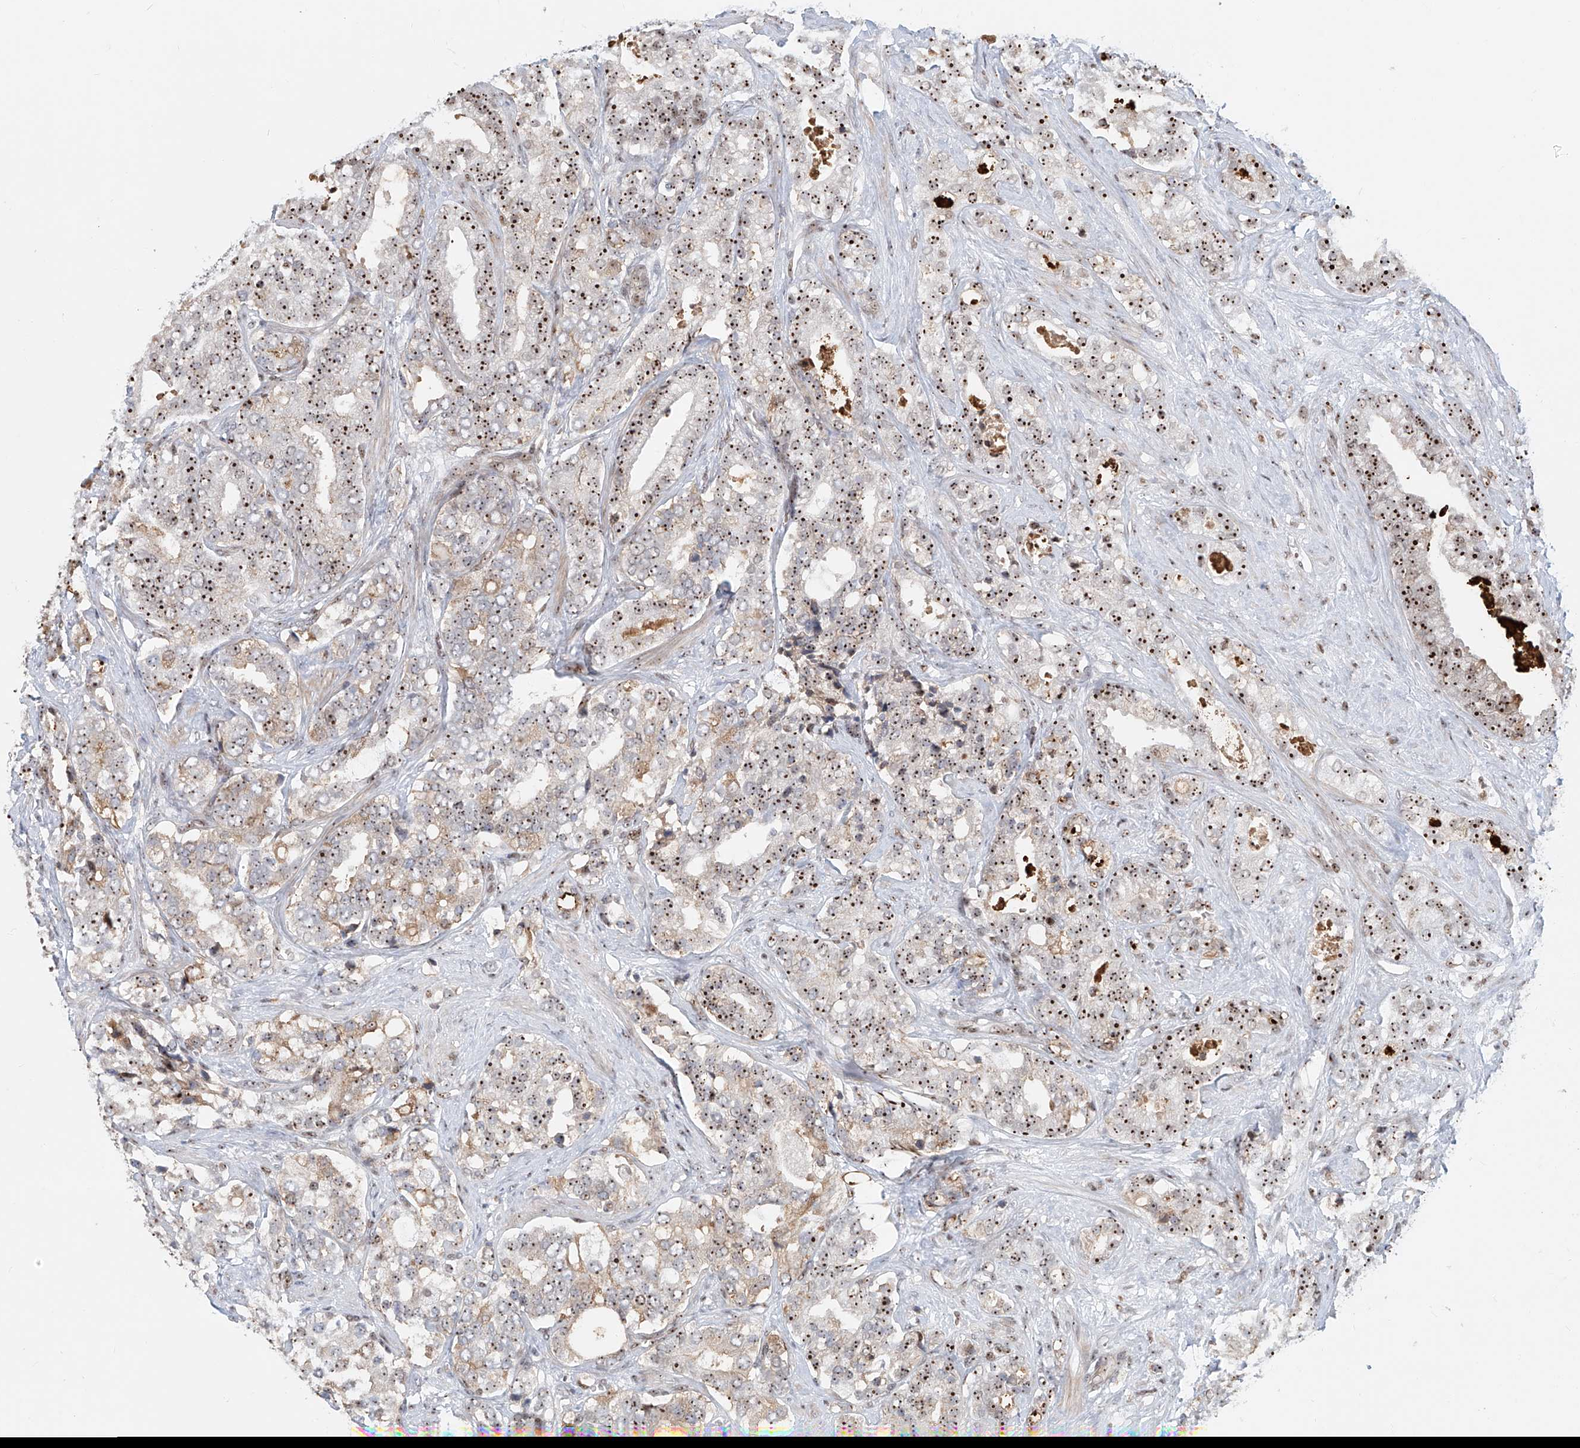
{"staining": {"intensity": "moderate", "quantity": ">75%", "location": "nuclear"}, "tissue": "prostate cancer", "cell_type": "Tumor cells", "image_type": "cancer", "snomed": [{"axis": "morphology", "description": "Adenocarcinoma, High grade"}, {"axis": "topography", "description": "Prostate and seminal vesicle, NOS"}], "caption": "About >75% of tumor cells in human prostate high-grade adenocarcinoma show moderate nuclear protein staining as visualized by brown immunohistochemical staining.", "gene": "PRUNE2", "patient": {"sex": "male", "age": 67}}